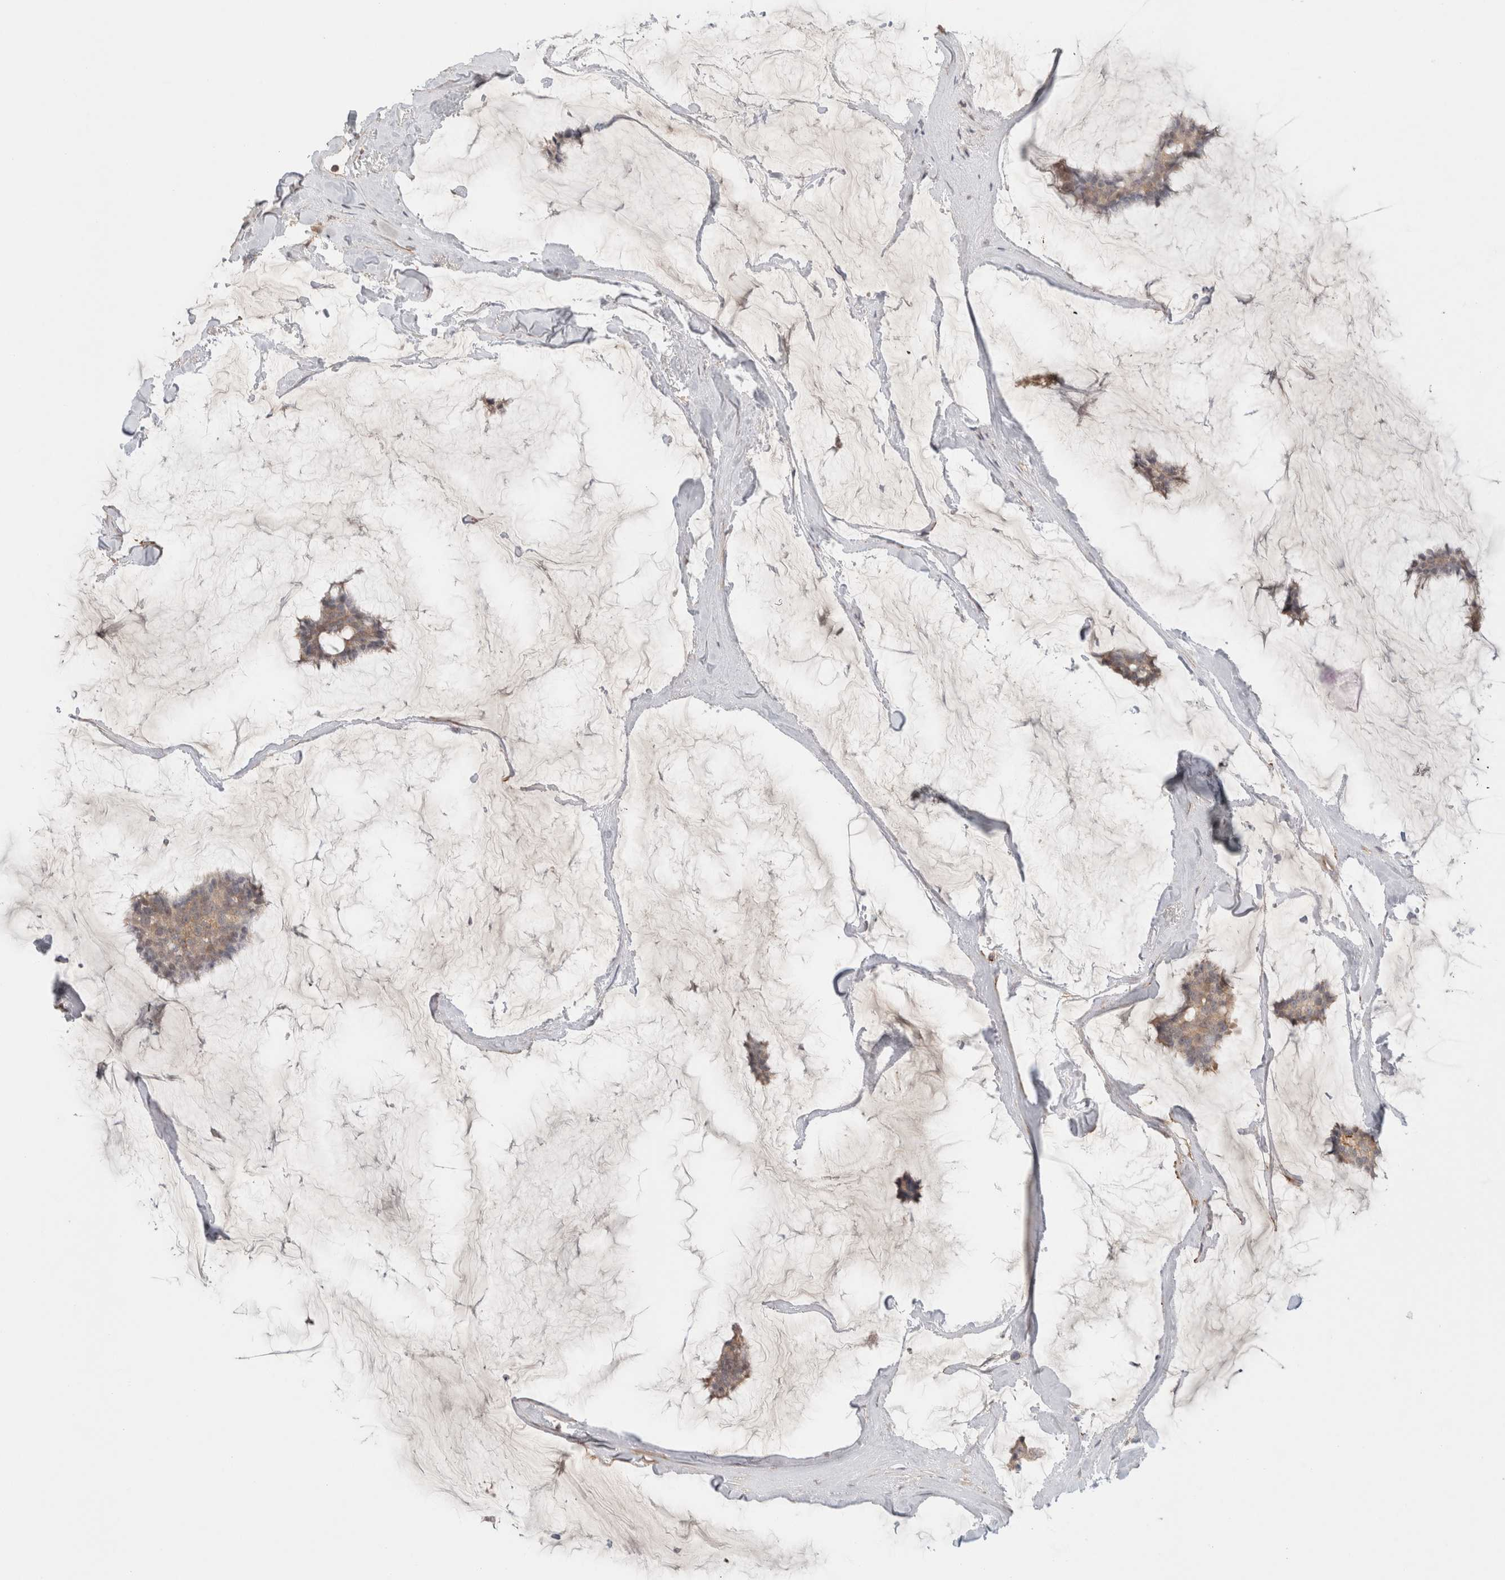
{"staining": {"intensity": "weak", "quantity": ">75%", "location": "cytoplasmic/membranous"}, "tissue": "breast cancer", "cell_type": "Tumor cells", "image_type": "cancer", "snomed": [{"axis": "morphology", "description": "Duct carcinoma"}, {"axis": "topography", "description": "Breast"}], "caption": "Immunohistochemical staining of human breast cancer reveals low levels of weak cytoplasmic/membranous staining in about >75% of tumor cells.", "gene": "HSPG2", "patient": {"sex": "female", "age": 93}}